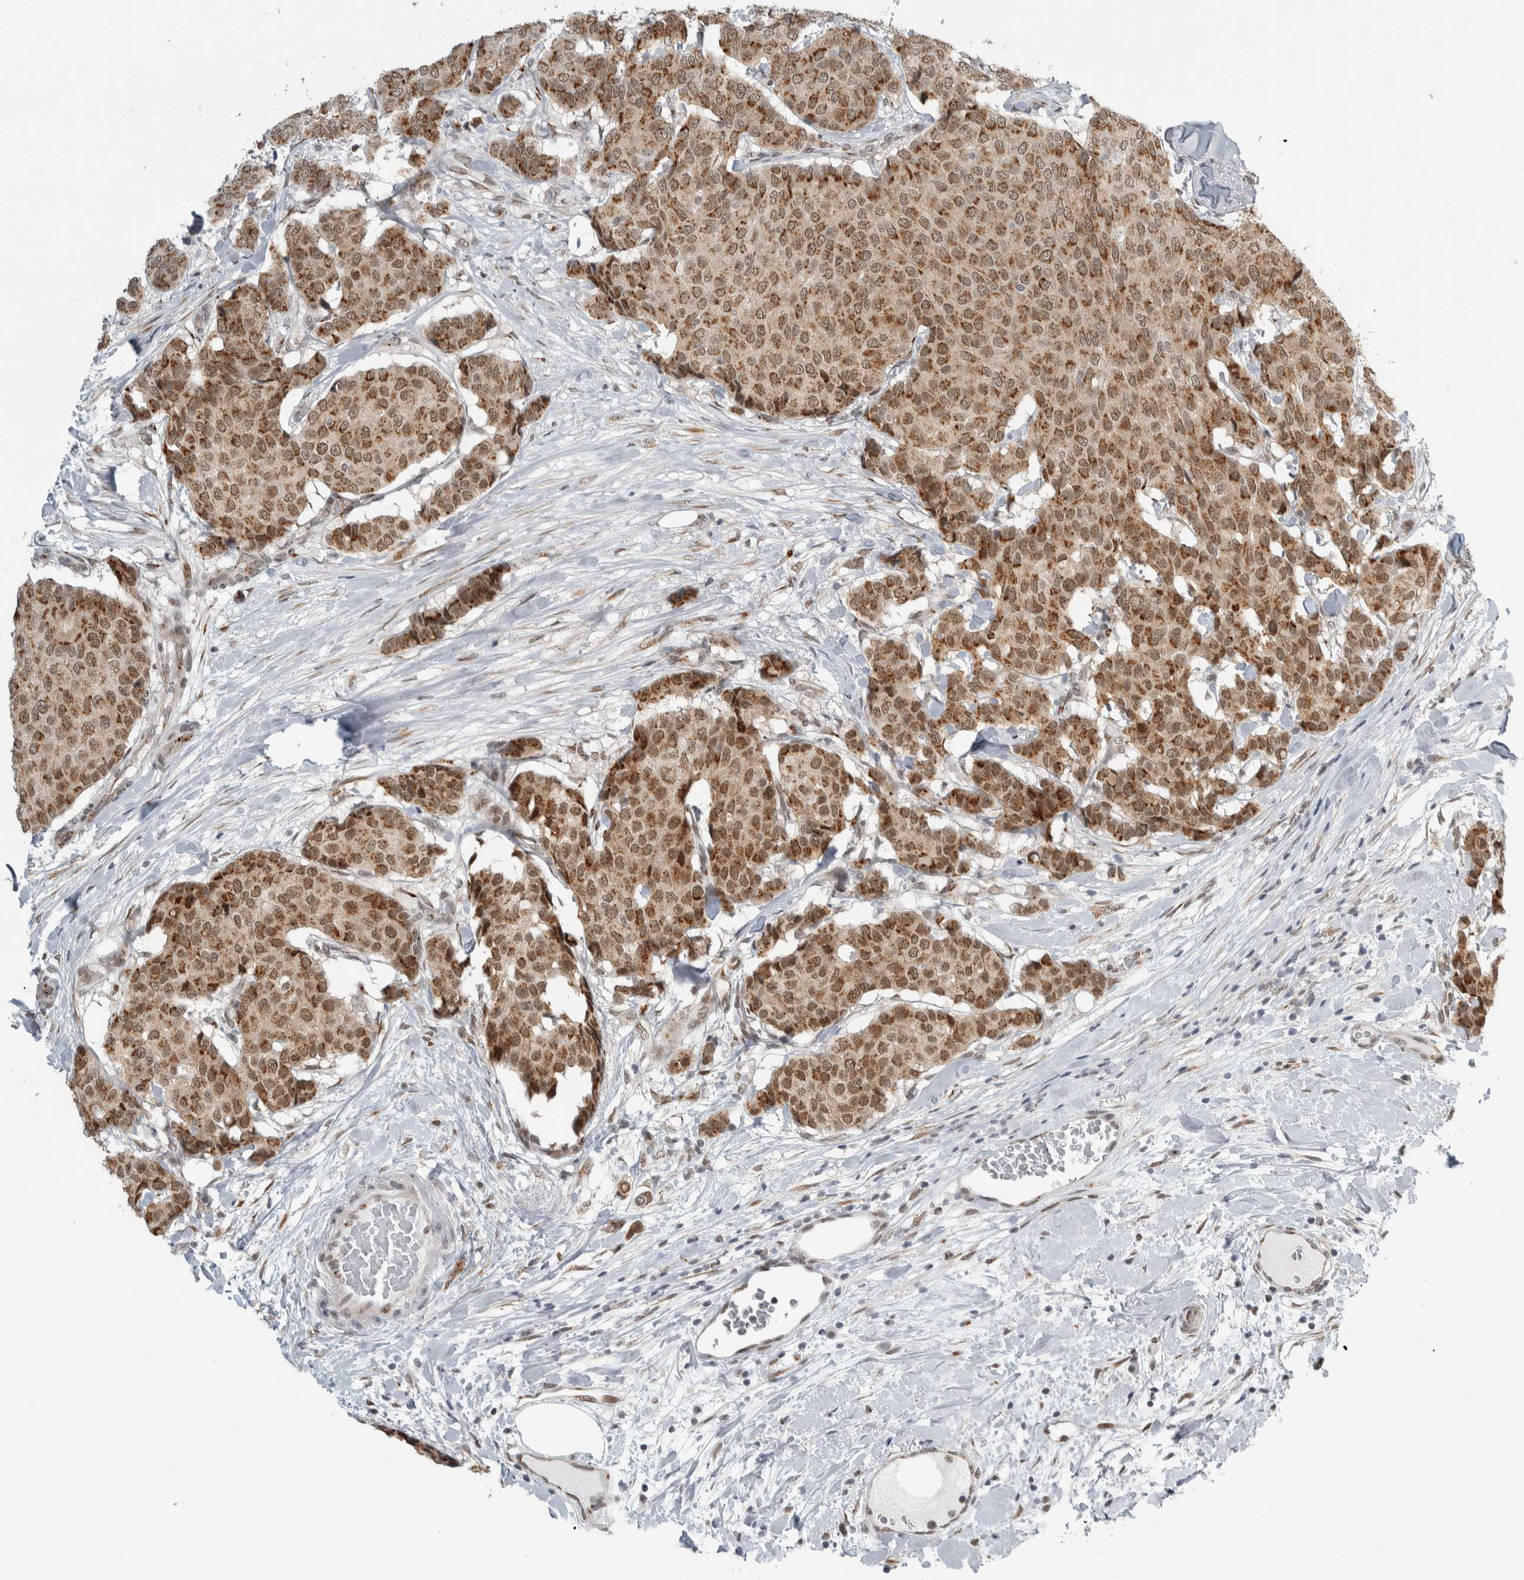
{"staining": {"intensity": "moderate", "quantity": ">75%", "location": "cytoplasmic/membranous,nuclear"}, "tissue": "breast cancer", "cell_type": "Tumor cells", "image_type": "cancer", "snomed": [{"axis": "morphology", "description": "Duct carcinoma"}, {"axis": "topography", "description": "Breast"}], "caption": "A brown stain highlights moderate cytoplasmic/membranous and nuclear positivity of a protein in human intraductal carcinoma (breast) tumor cells.", "gene": "ZMYND8", "patient": {"sex": "female", "age": 75}}